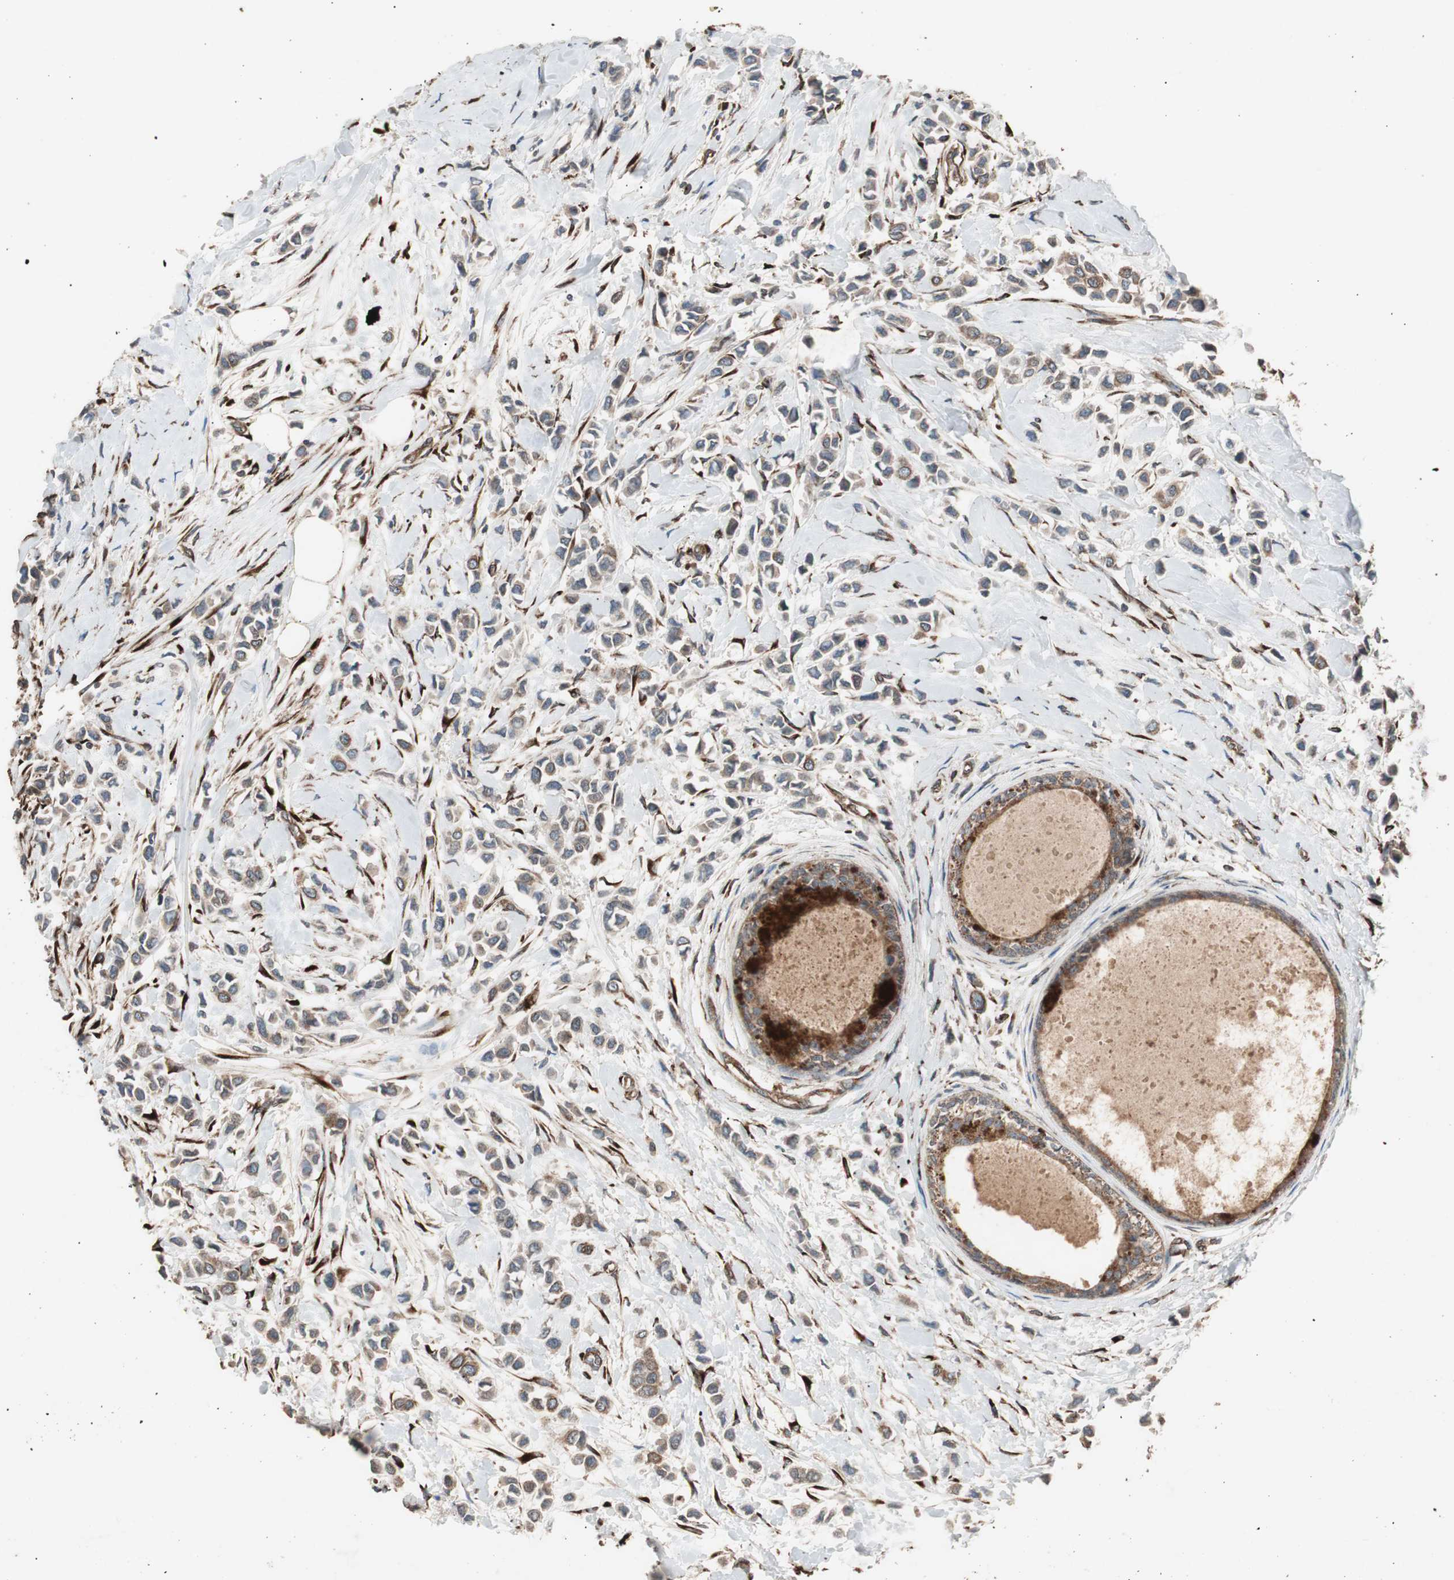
{"staining": {"intensity": "moderate", "quantity": "25%-75%", "location": "cytoplasmic/membranous"}, "tissue": "breast cancer", "cell_type": "Tumor cells", "image_type": "cancer", "snomed": [{"axis": "morphology", "description": "Lobular carcinoma"}, {"axis": "topography", "description": "Breast"}], "caption": "About 25%-75% of tumor cells in human breast cancer (lobular carcinoma) show moderate cytoplasmic/membranous protein positivity as visualized by brown immunohistochemical staining.", "gene": "LZTS1", "patient": {"sex": "female", "age": 51}}